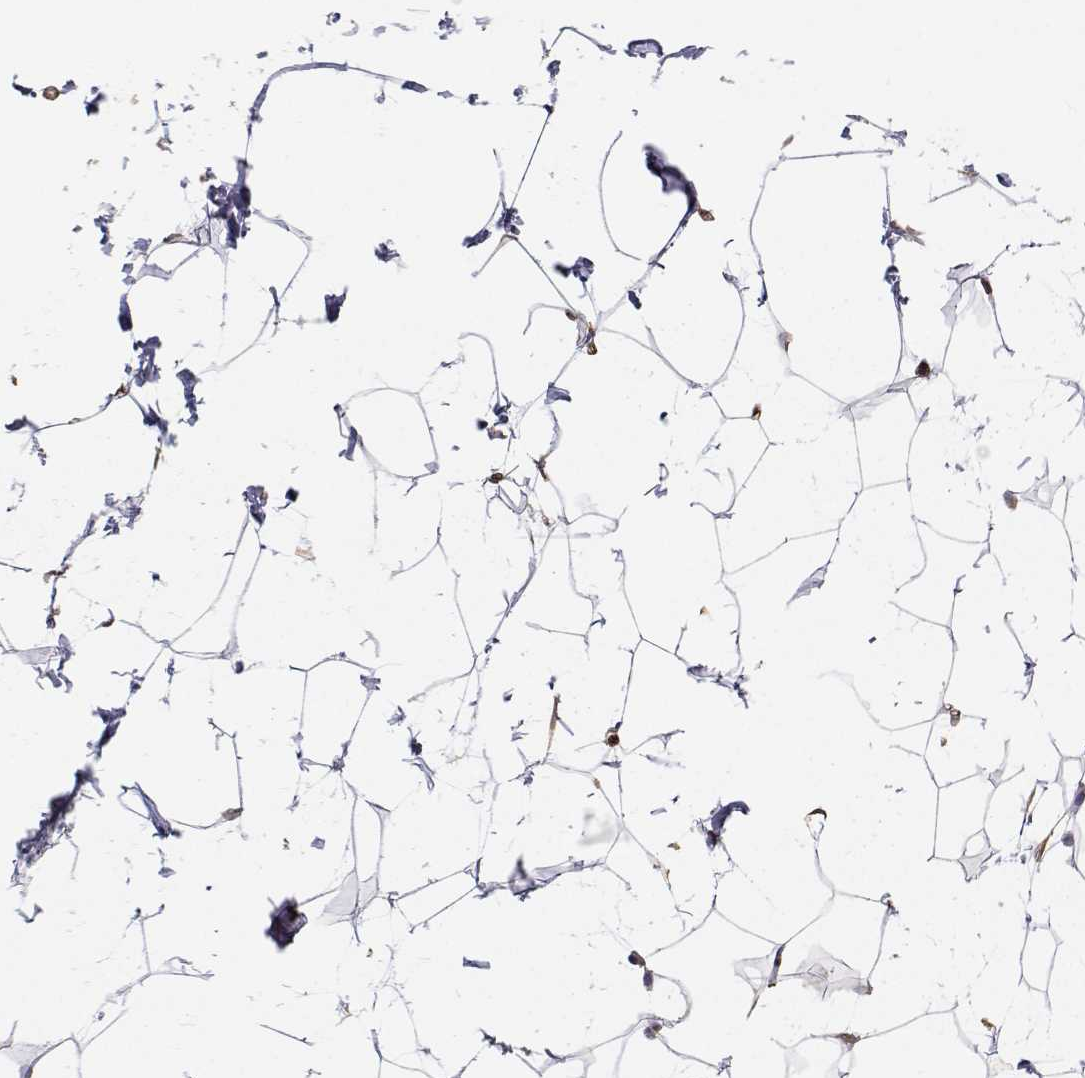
{"staining": {"intensity": "negative", "quantity": "none", "location": "none"}, "tissue": "breast", "cell_type": "Adipocytes", "image_type": "normal", "snomed": [{"axis": "morphology", "description": "Normal tissue, NOS"}, {"axis": "topography", "description": "Breast"}], "caption": "Adipocytes are negative for protein expression in benign human breast. The staining was performed using DAB to visualize the protein expression in brown, while the nuclei were stained in blue with hematoxylin (Magnification: 20x).", "gene": "GSDMA", "patient": {"sex": "female", "age": 27}}